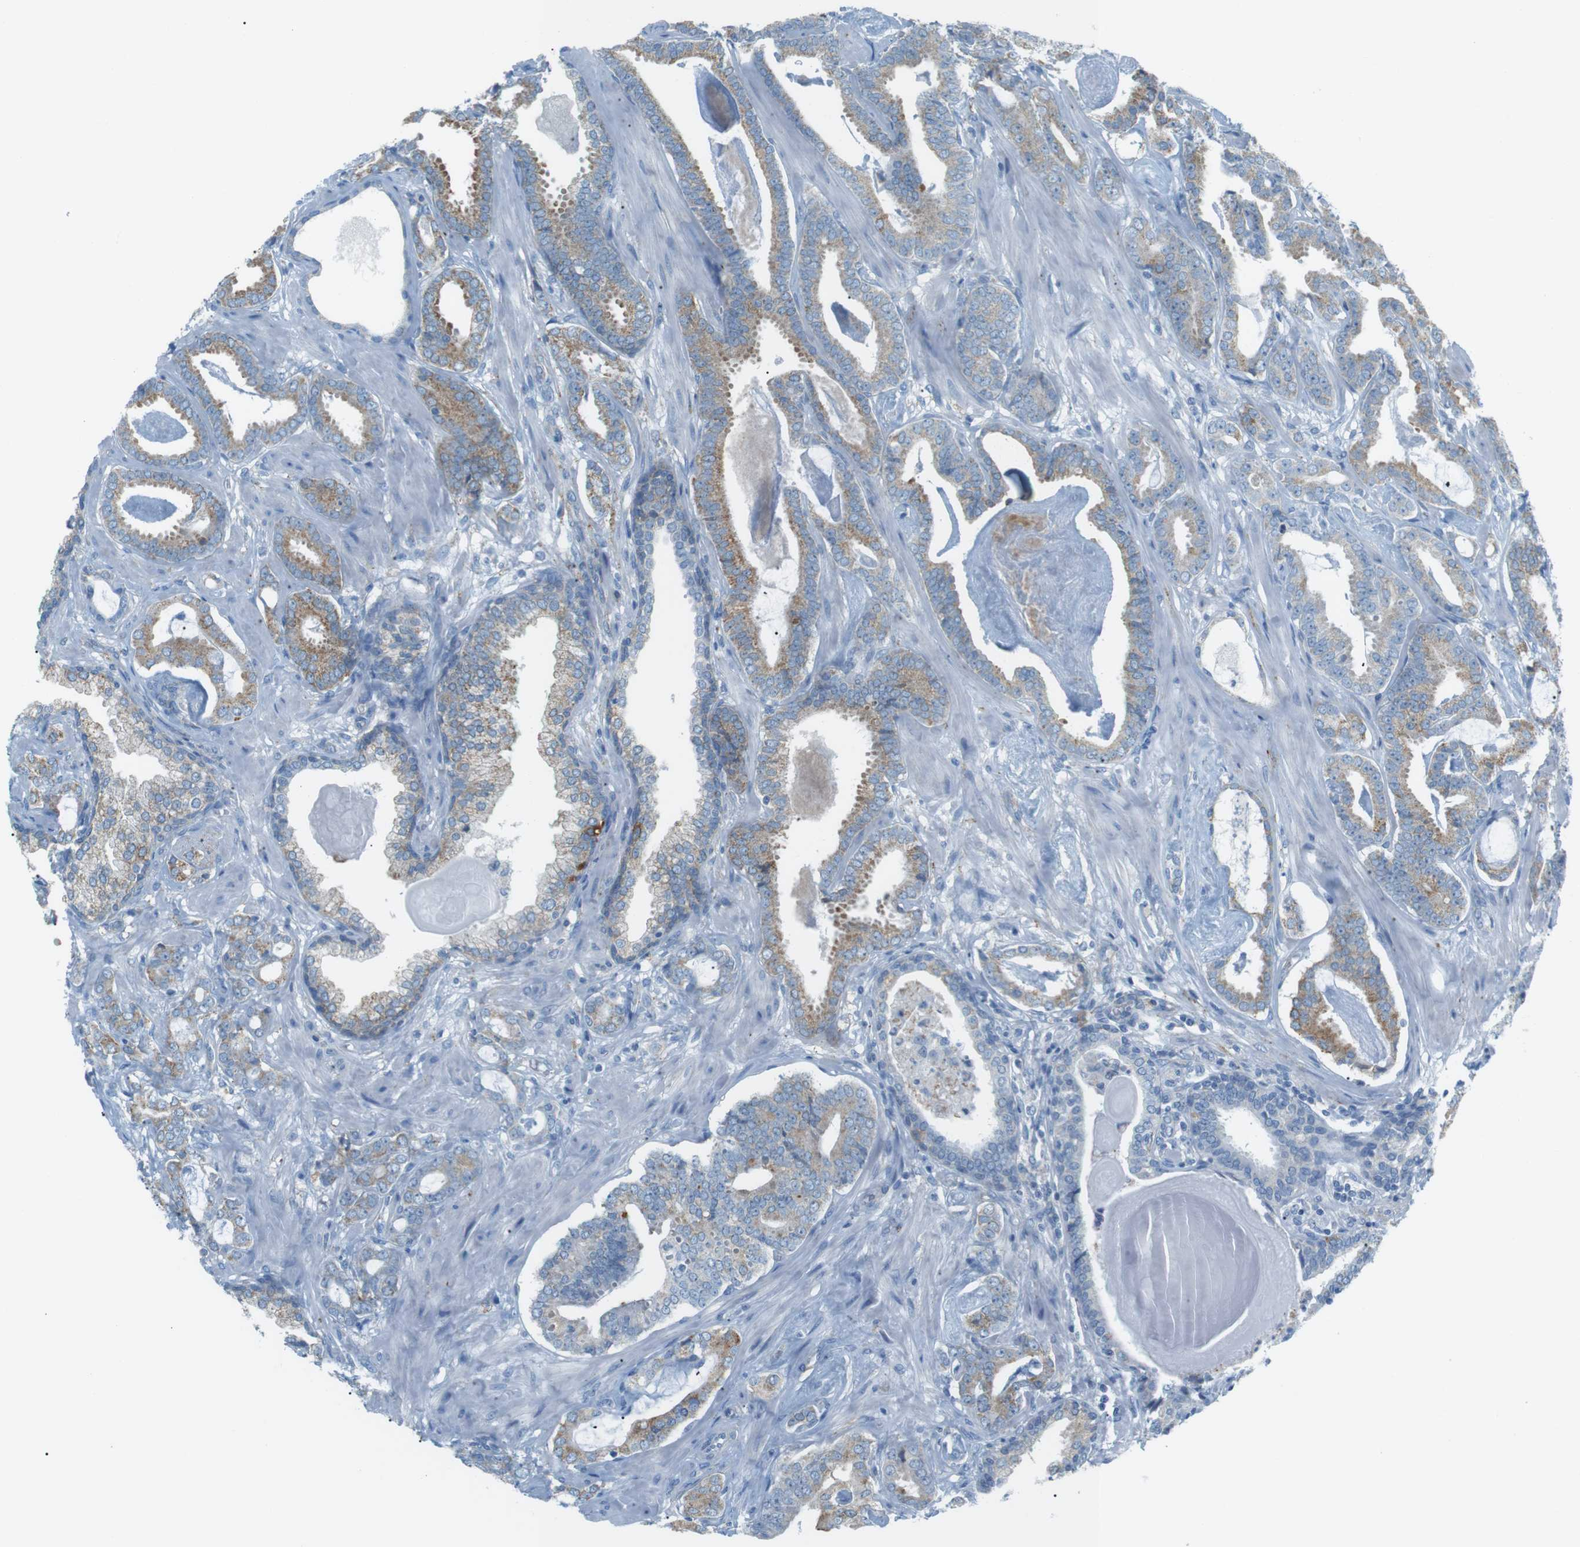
{"staining": {"intensity": "moderate", "quantity": "25%-75%", "location": "cytoplasmic/membranous"}, "tissue": "prostate cancer", "cell_type": "Tumor cells", "image_type": "cancer", "snomed": [{"axis": "morphology", "description": "Adenocarcinoma, Low grade"}, {"axis": "topography", "description": "Prostate"}], "caption": "Protein staining of prostate cancer (low-grade adenocarcinoma) tissue demonstrates moderate cytoplasmic/membranous positivity in about 25%-75% of tumor cells.", "gene": "VAMP1", "patient": {"sex": "male", "age": 53}}